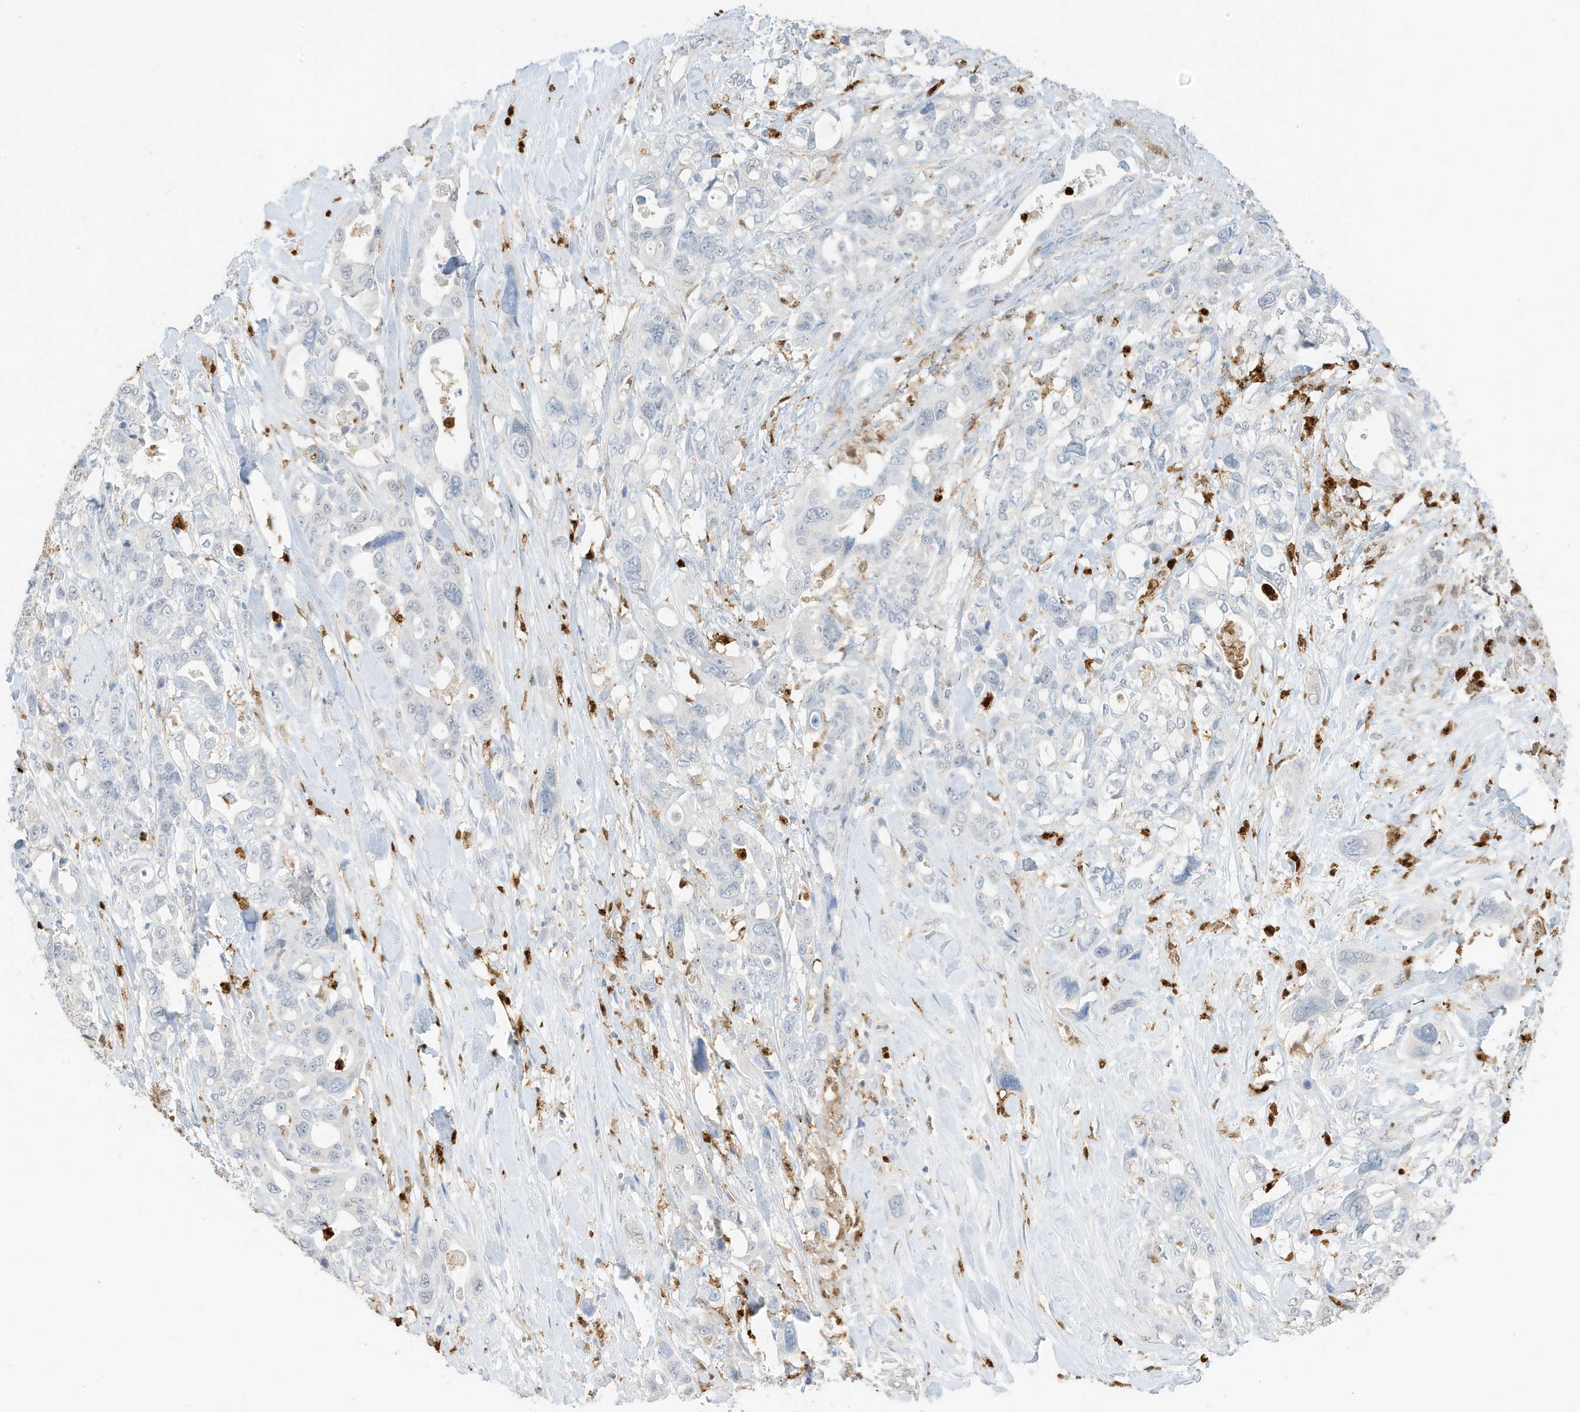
{"staining": {"intensity": "negative", "quantity": "none", "location": "none"}, "tissue": "pancreatic cancer", "cell_type": "Tumor cells", "image_type": "cancer", "snomed": [{"axis": "morphology", "description": "Adenocarcinoma, NOS"}, {"axis": "topography", "description": "Pancreas"}], "caption": "Micrograph shows no significant protein positivity in tumor cells of pancreatic adenocarcinoma.", "gene": "GCA", "patient": {"sex": "male", "age": 46}}